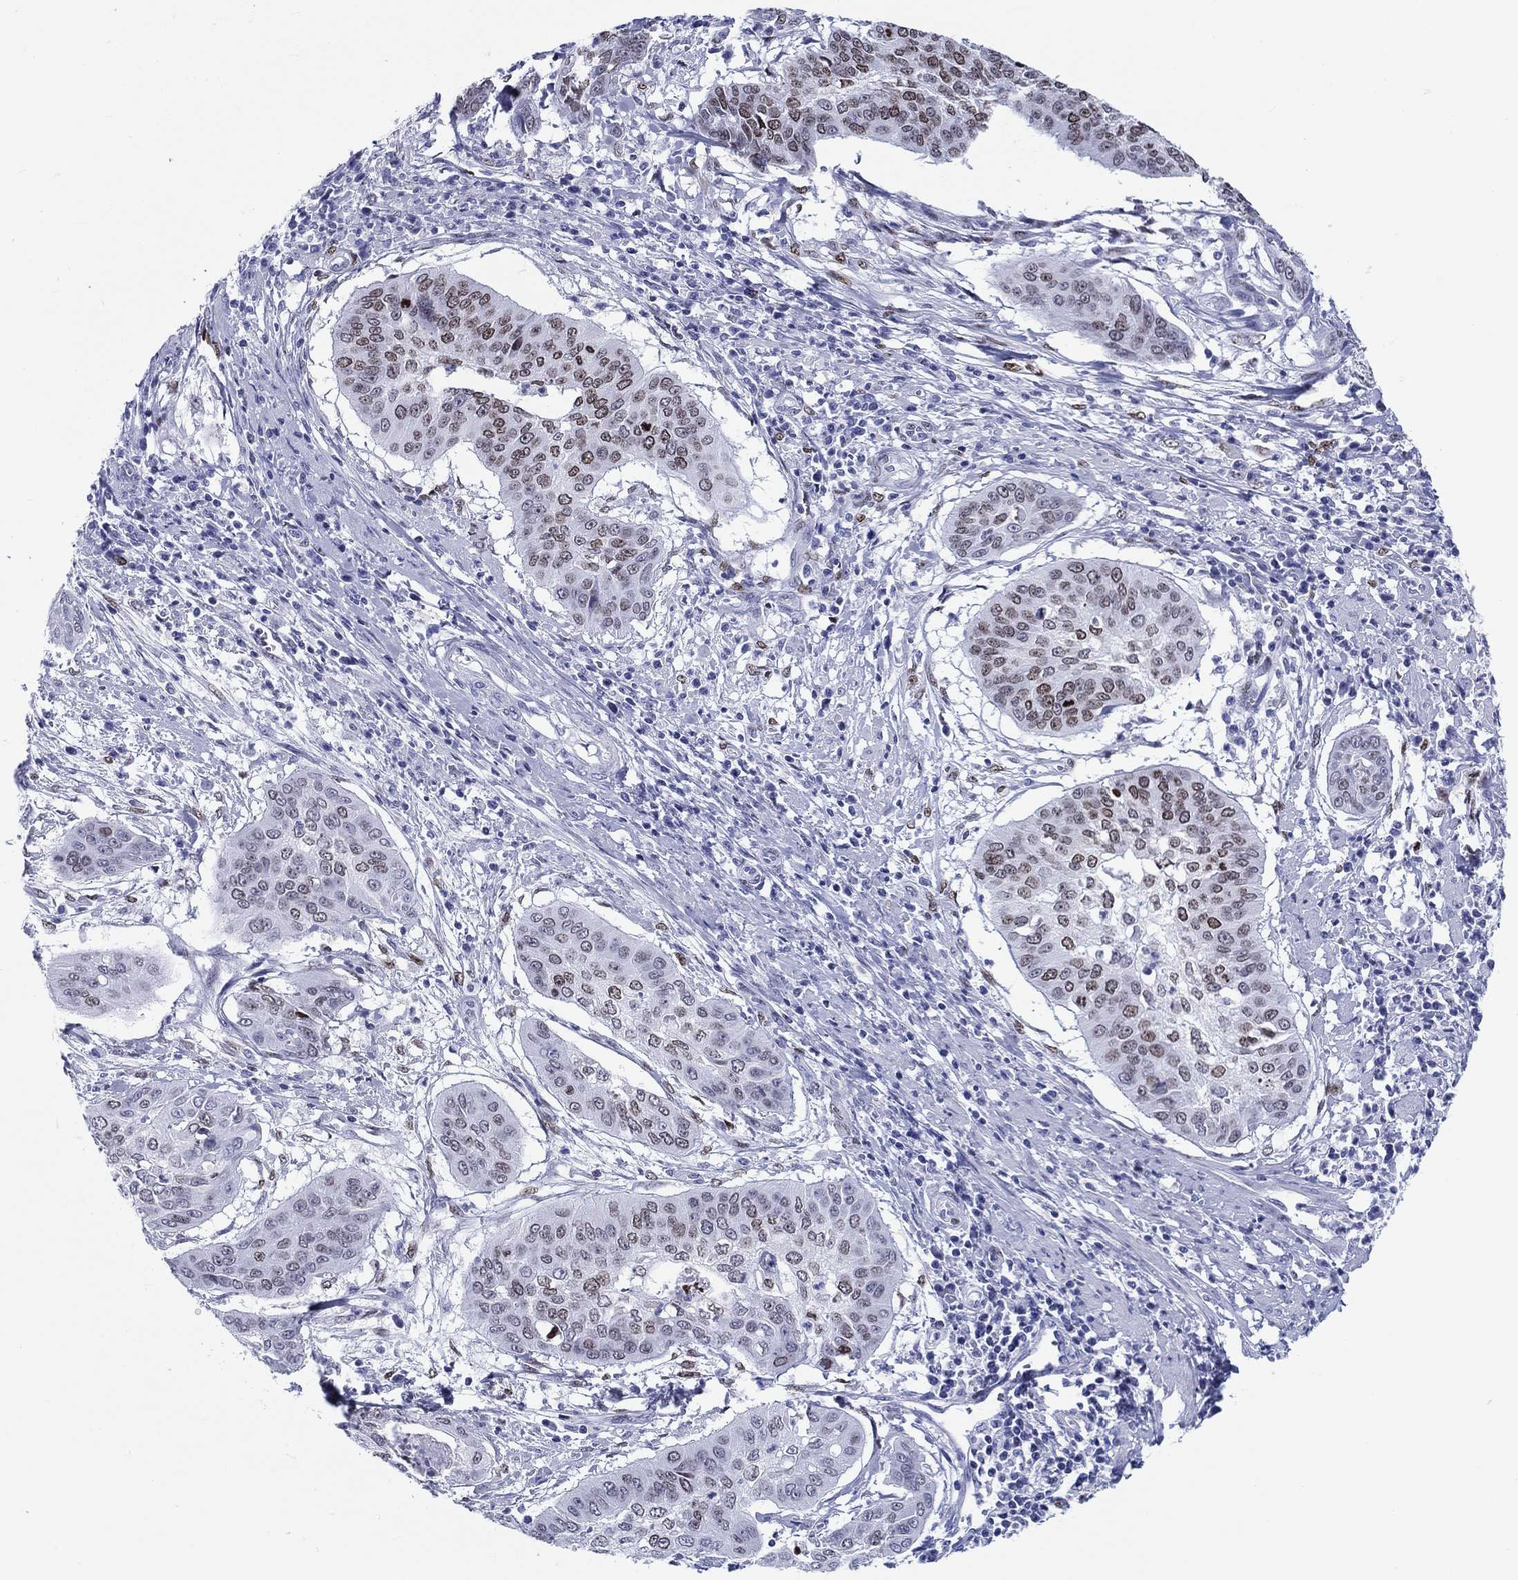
{"staining": {"intensity": "weak", "quantity": "25%-75%", "location": "nuclear"}, "tissue": "cervical cancer", "cell_type": "Tumor cells", "image_type": "cancer", "snomed": [{"axis": "morphology", "description": "Squamous cell carcinoma, NOS"}, {"axis": "topography", "description": "Cervix"}], "caption": "About 25%-75% of tumor cells in human squamous cell carcinoma (cervical) display weak nuclear protein staining as visualized by brown immunohistochemical staining.", "gene": "H1-1", "patient": {"sex": "female", "age": 39}}